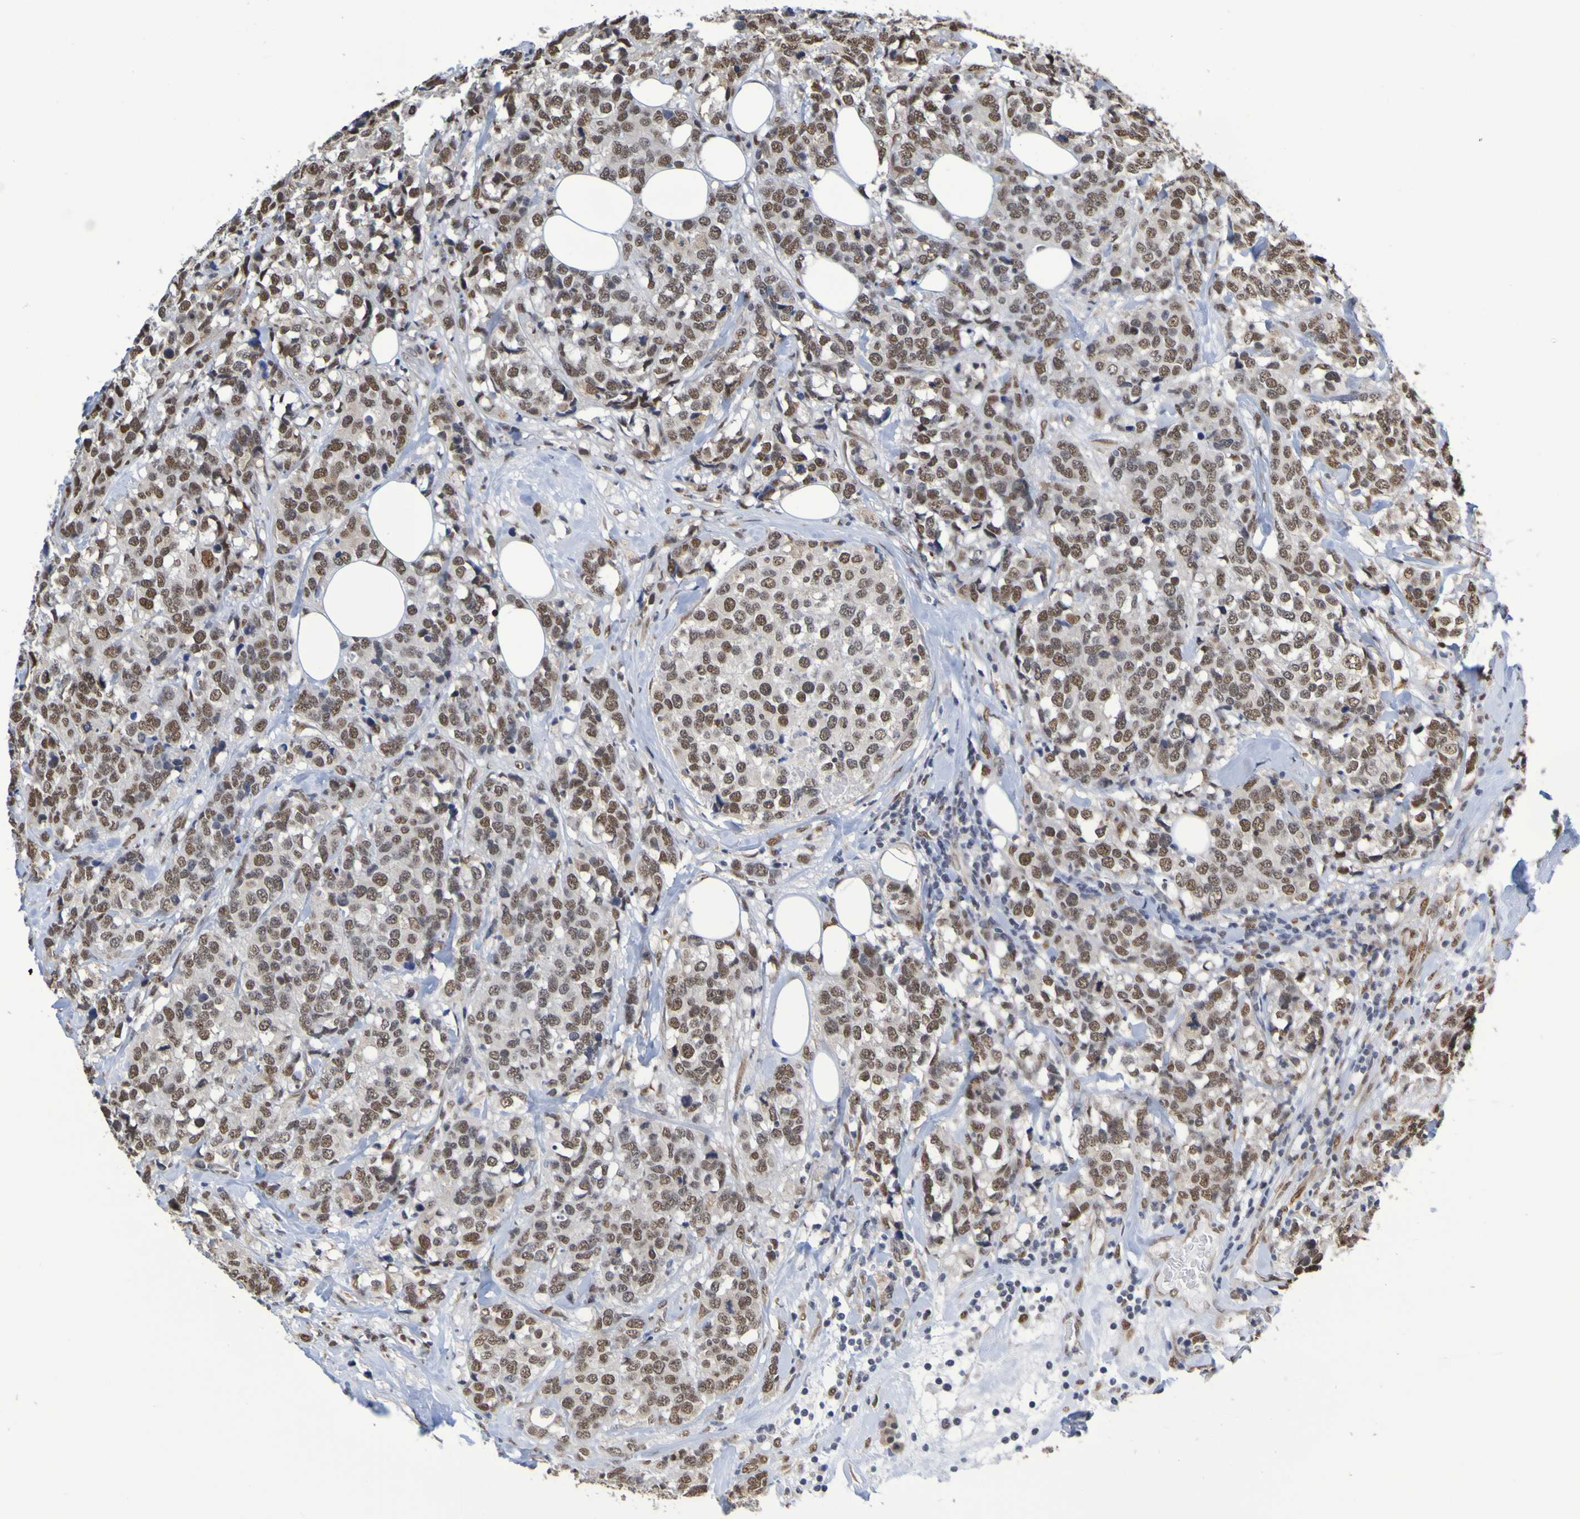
{"staining": {"intensity": "strong", "quantity": ">75%", "location": "nuclear"}, "tissue": "breast cancer", "cell_type": "Tumor cells", "image_type": "cancer", "snomed": [{"axis": "morphology", "description": "Lobular carcinoma"}, {"axis": "topography", "description": "Breast"}], "caption": "DAB immunohistochemical staining of lobular carcinoma (breast) exhibits strong nuclear protein staining in approximately >75% of tumor cells.", "gene": "HDAC2", "patient": {"sex": "female", "age": 59}}